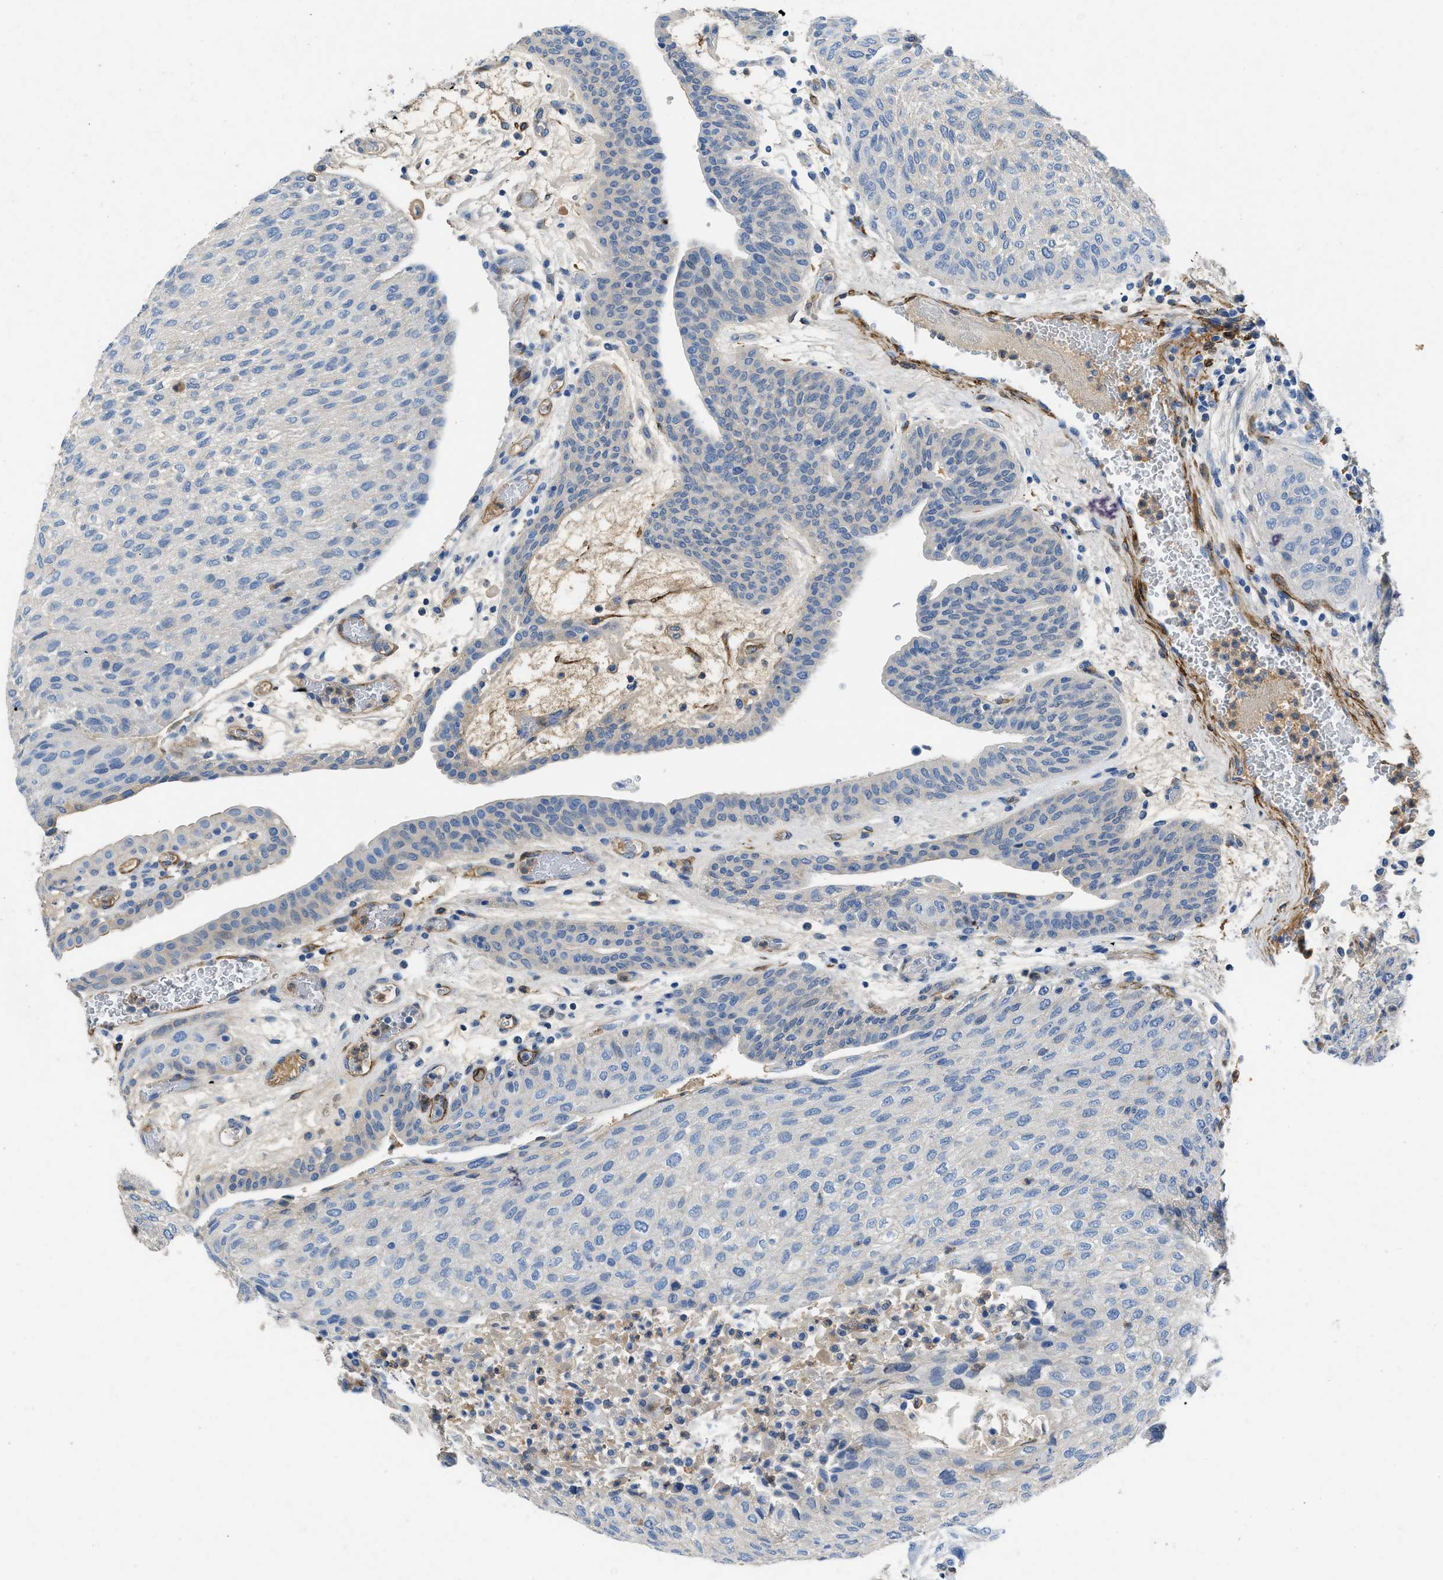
{"staining": {"intensity": "negative", "quantity": "none", "location": "none"}, "tissue": "urothelial cancer", "cell_type": "Tumor cells", "image_type": "cancer", "snomed": [{"axis": "morphology", "description": "Urothelial carcinoma, Low grade"}, {"axis": "morphology", "description": "Urothelial carcinoma, High grade"}, {"axis": "topography", "description": "Urinary bladder"}], "caption": "Urothelial cancer was stained to show a protein in brown. There is no significant expression in tumor cells.", "gene": "SPEG", "patient": {"sex": "male", "age": 35}}